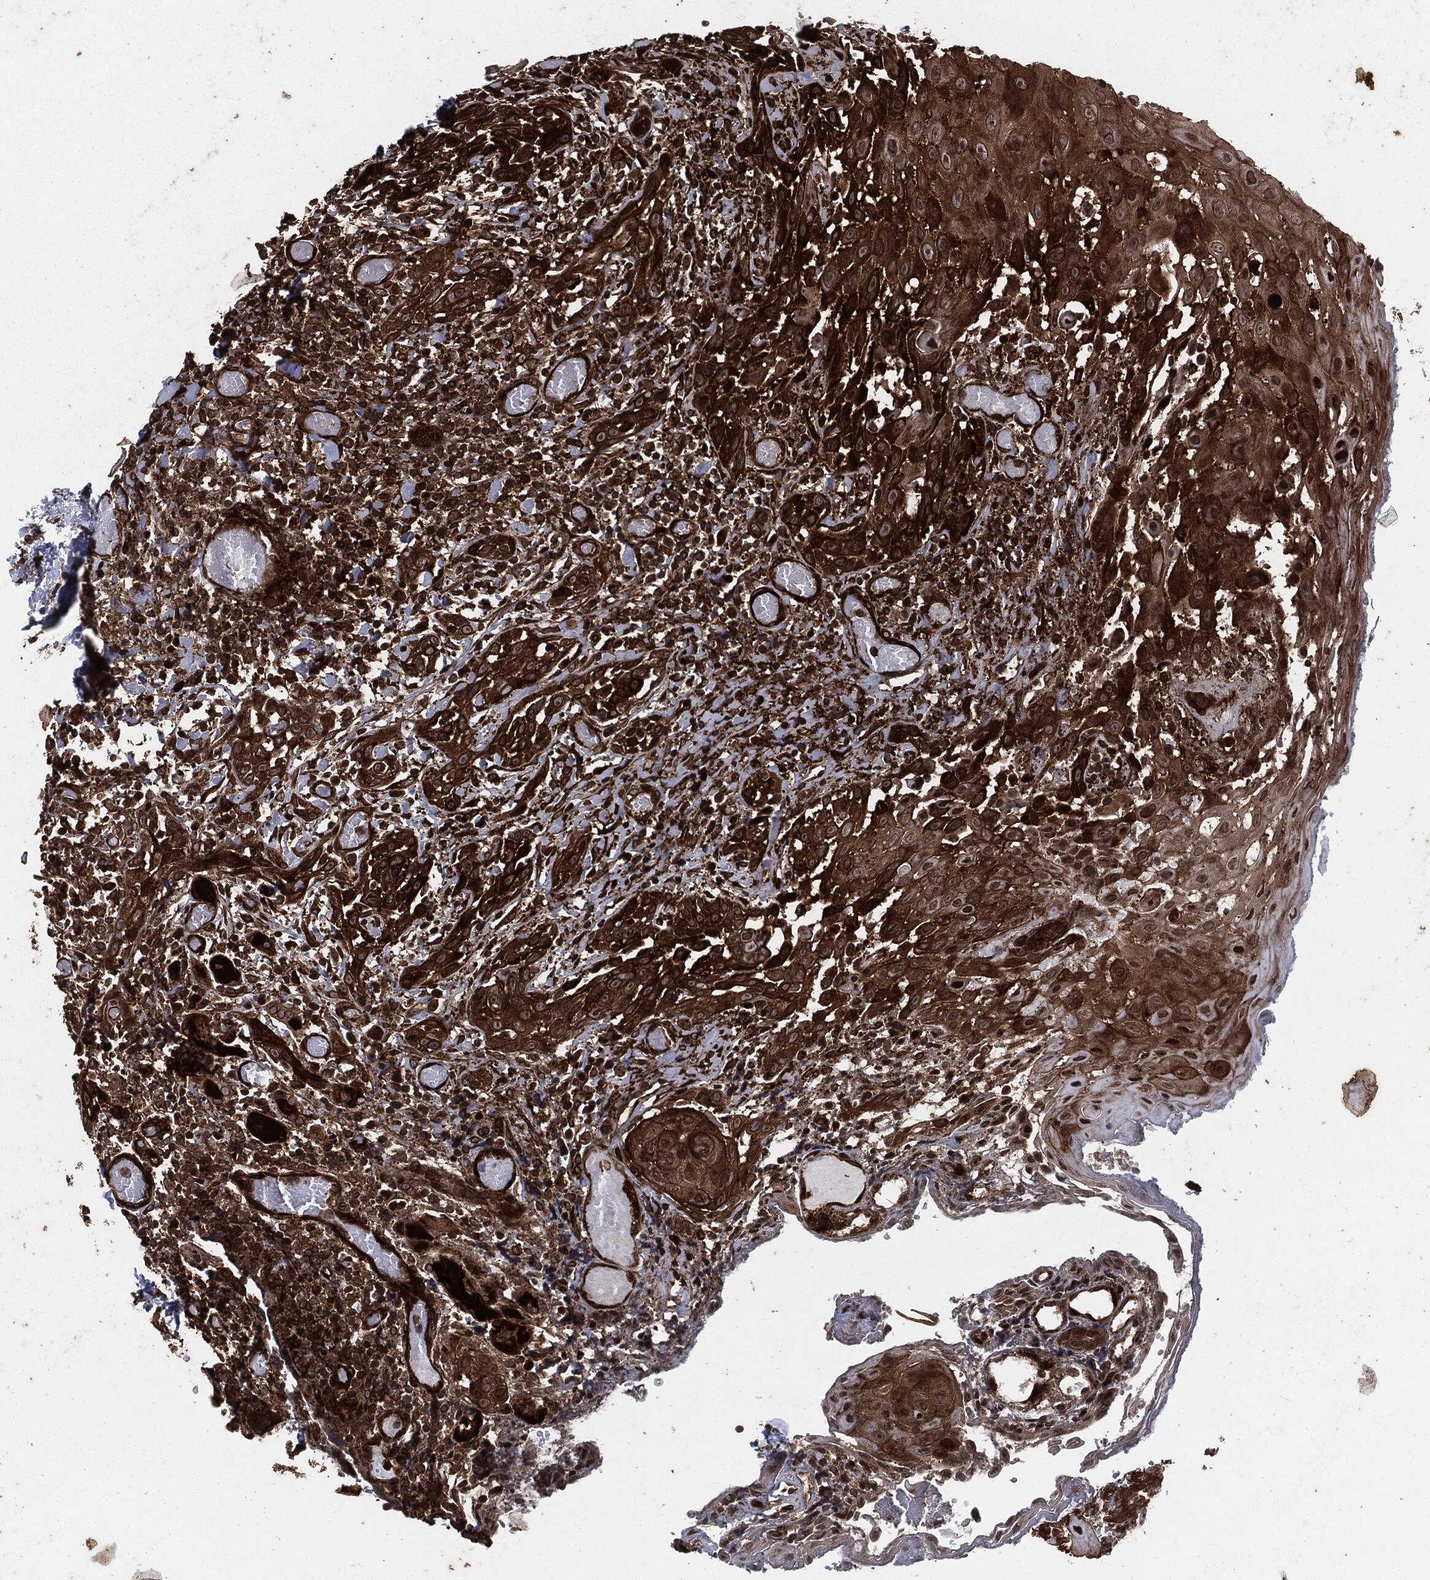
{"staining": {"intensity": "strong", "quantity": ">75%", "location": "cytoplasmic/membranous"}, "tissue": "head and neck cancer", "cell_type": "Tumor cells", "image_type": "cancer", "snomed": [{"axis": "morphology", "description": "Normal tissue, NOS"}, {"axis": "morphology", "description": "Squamous cell carcinoma, NOS"}, {"axis": "topography", "description": "Oral tissue"}, {"axis": "topography", "description": "Head-Neck"}], "caption": "Immunohistochemistry of human head and neck squamous cell carcinoma exhibits high levels of strong cytoplasmic/membranous staining in approximately >75% of tumor cells.", "gene": "IFIT1", "patient": {"sex": "male", "age": 71}}